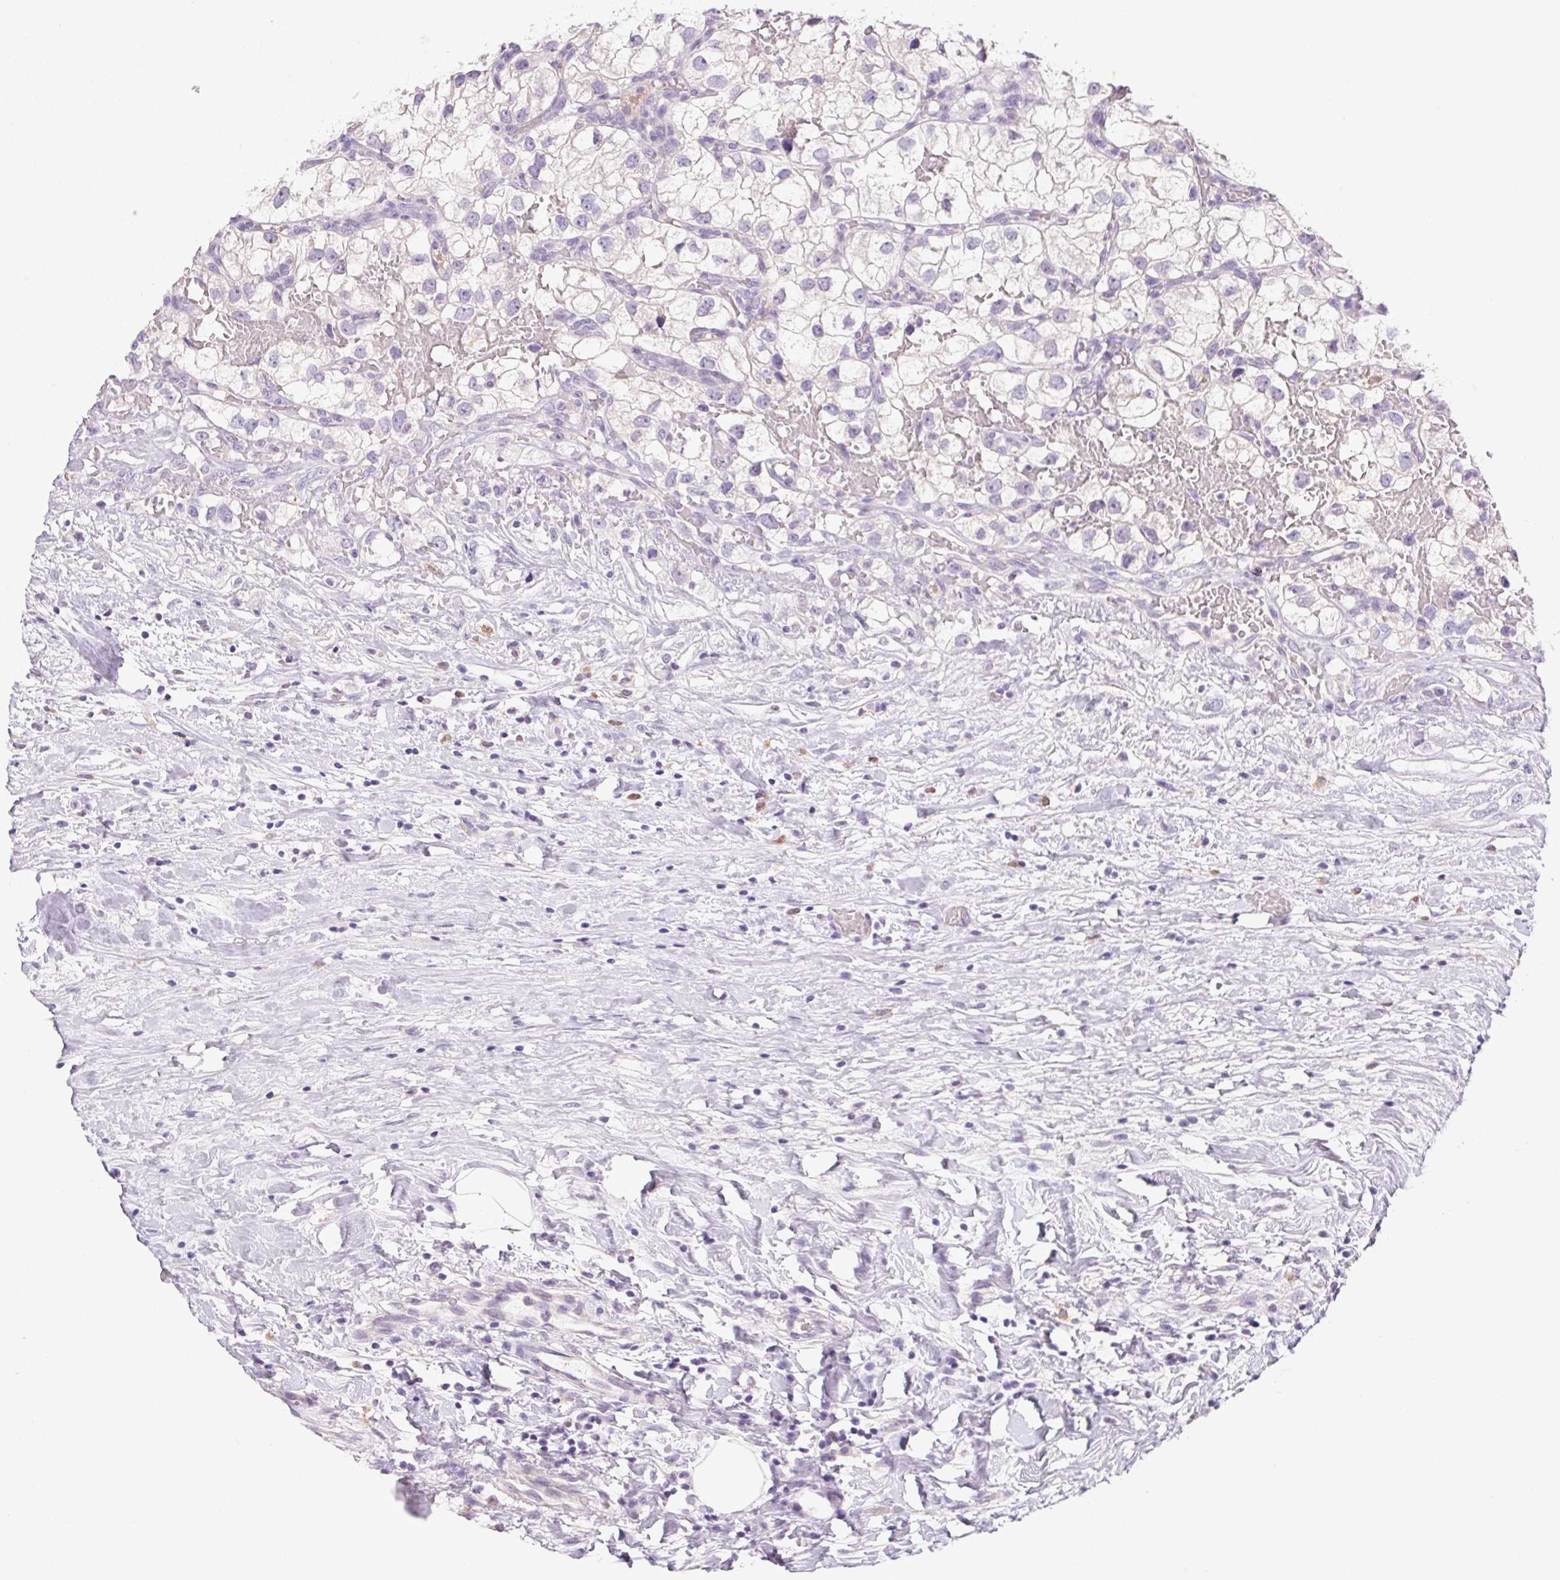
{"staining": {"intensity": "negative", "quantity": "none", "location": "none"}, "tissue": "renal cancer", "cell_type": "Tumor cells", "image_type": "cancer", "snomed": [{"axis": "morphology", "description": "Adenocarcinoma, NOS"}, {"axis": "topography", "description": "Kidney"}], "caption": "Protein analysis of renal adenocarcinoma reveals no significant positivity in tumor cells. Brightfield microscopy of IHC stained with DAB (brown) and hematoxylin (blue), captured at high magnification.", "gene": "SLC17A7", "patient": {"sex": "male", "age": 59}}